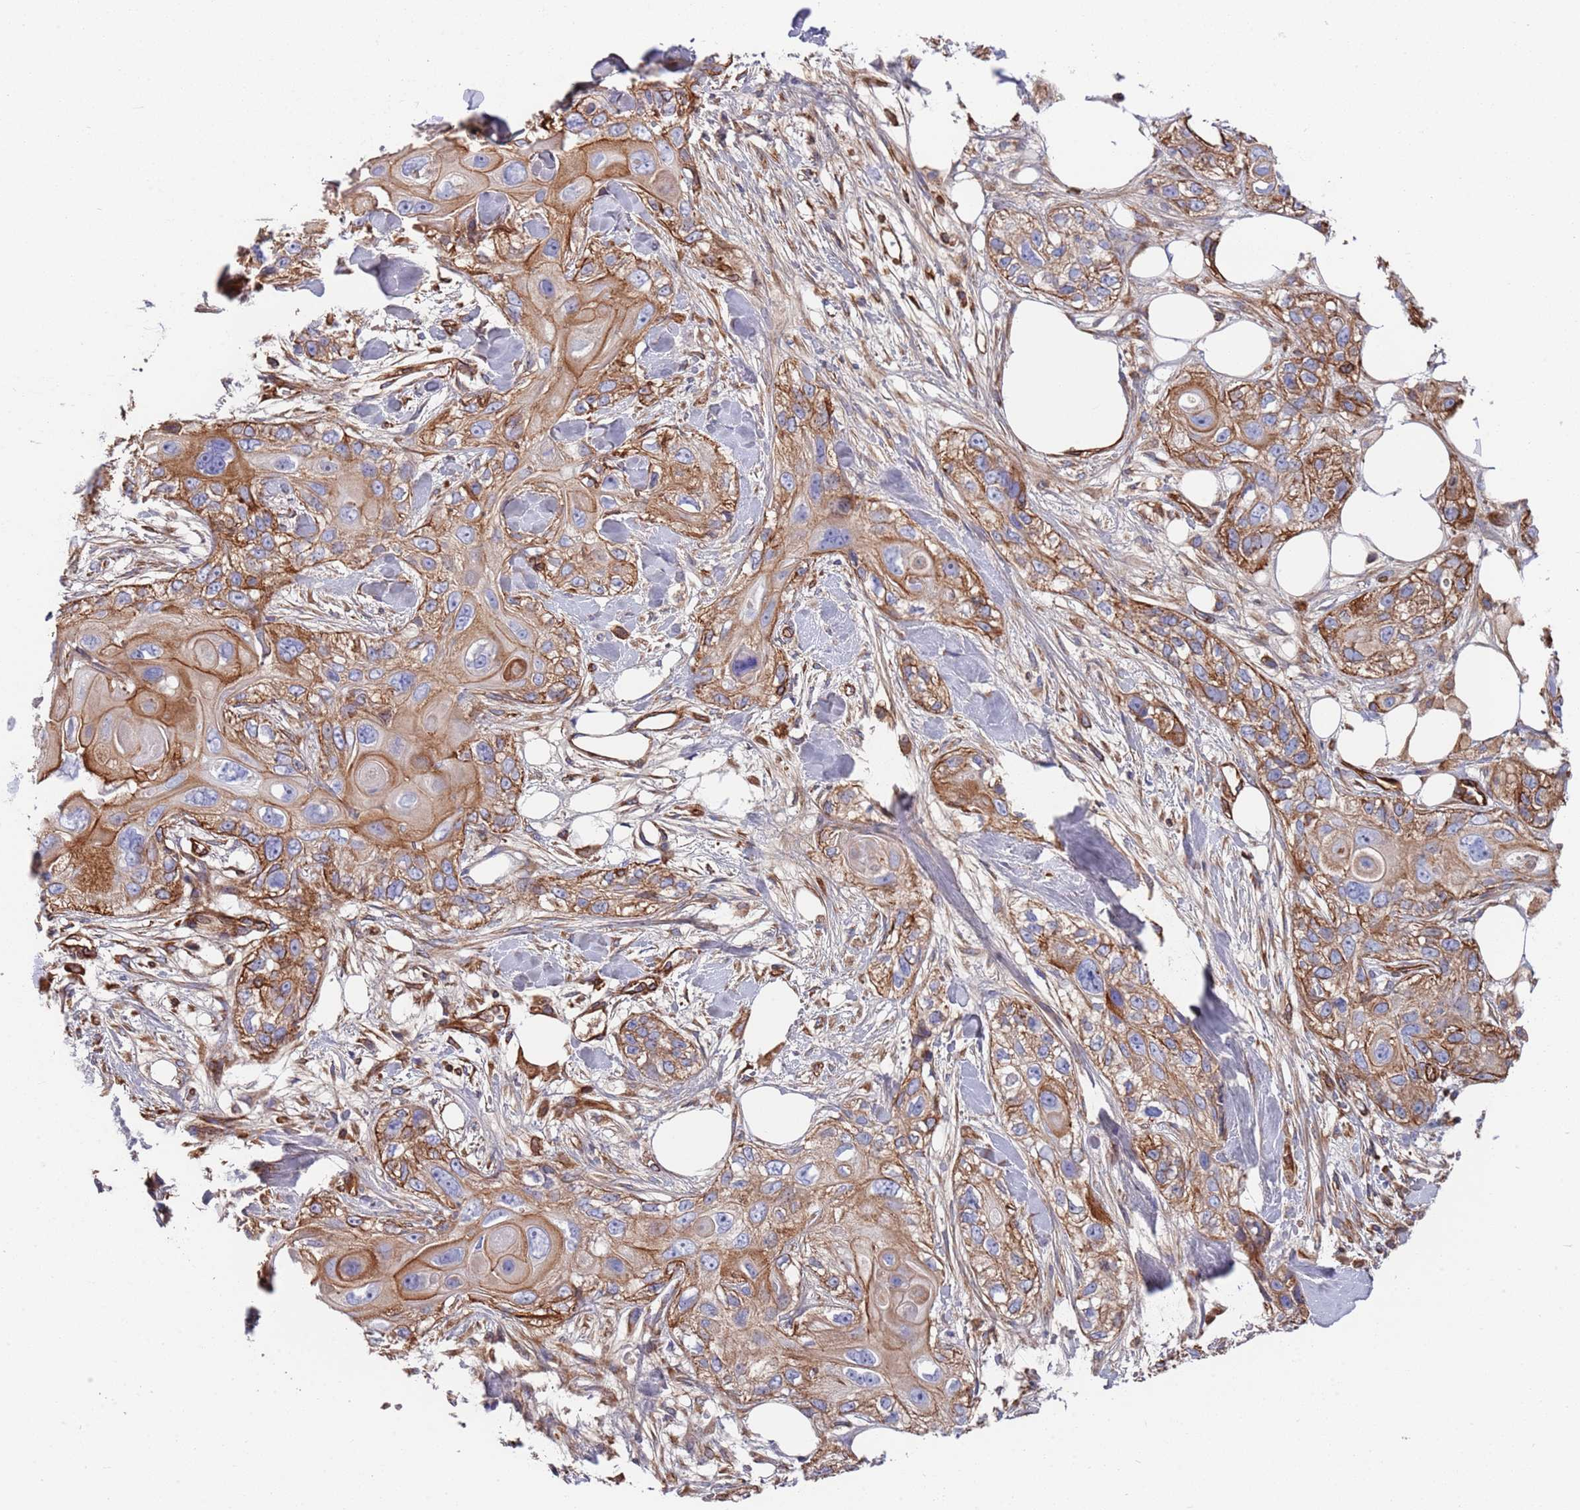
{"staining": {"intensity": "moderate", "quantity": ">75%", "location": "cytoplasmic/membranous"}, "tissue": "skin cancer", "cell_type": "Tumor cells", "image_type": "cancer", "snomed": [{"axis": "morphology", "description": "Normal tissue, NOS"}, {"axis": "morphology", "description": "Squamous cell carcinoma, NOS"}, {"axis": "topography", "description": "Skin"}], "caption": "Human skin squamous cell carcinoma stained for a protein (brown) exhibits moderate cytoplasmic/membranous positive staining in about >75% of tumor cells.", "gene": "JAKMIP2", "patient": {"sex": "male", "age": 72}}